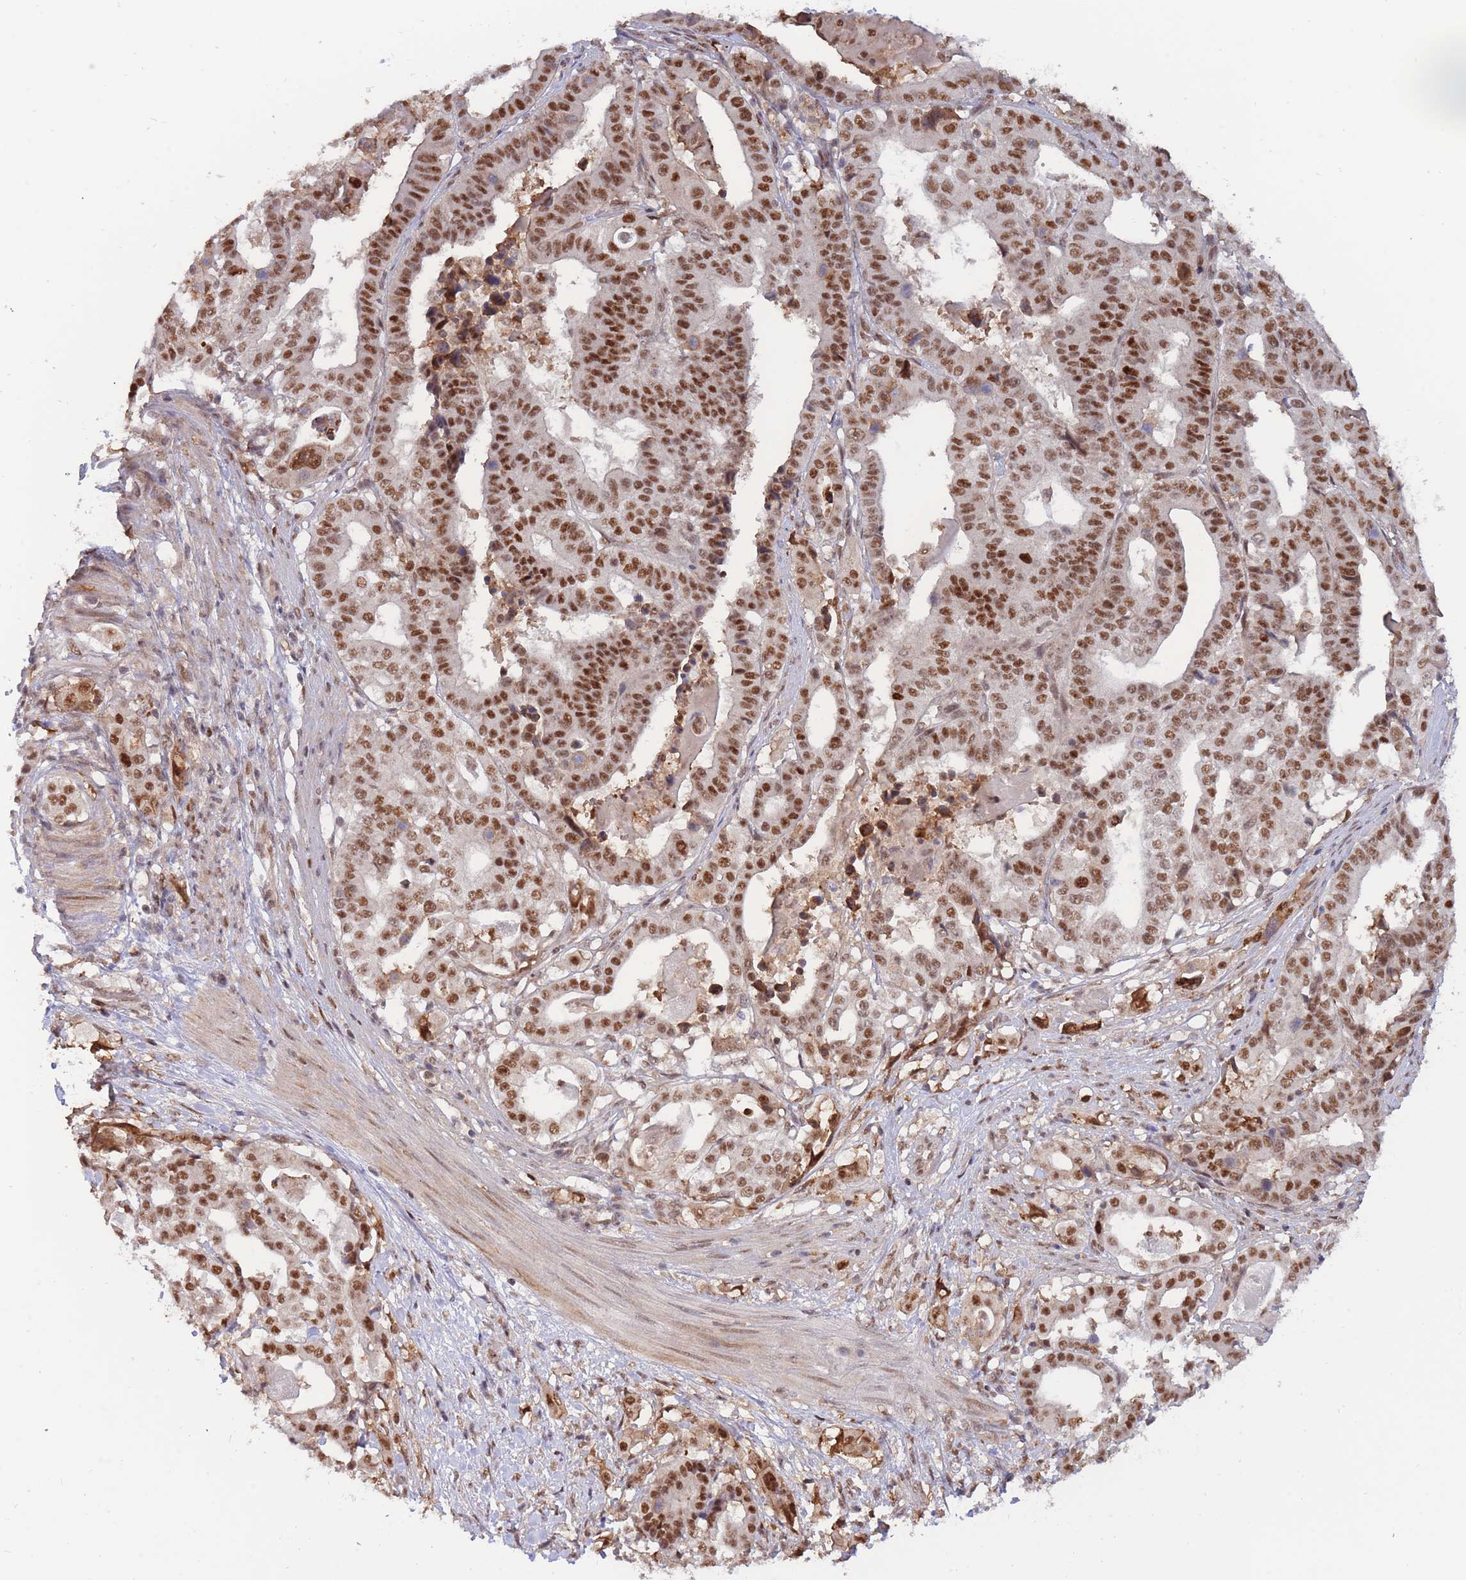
{"staining": {"intensity": "strong", "quantity": ">75%", "location": "nuclear"}, "tissue": "stomach cancer", "cell_type": "Tumor cells", "image_type": "cancer", "snomed": [{"axis": "morphology", "description": "Adenocarcinoma, NOS"}, {"axis": "topography", "description": "Stomach"}], "caption": "A histopathology image of human stomach cancer (adenocarcinoma) stained for a protein shows strong nuclear brown staining in tumor cells.", "gene": "BOD1L1", "patient": {"sex": "male", "age": 48}}